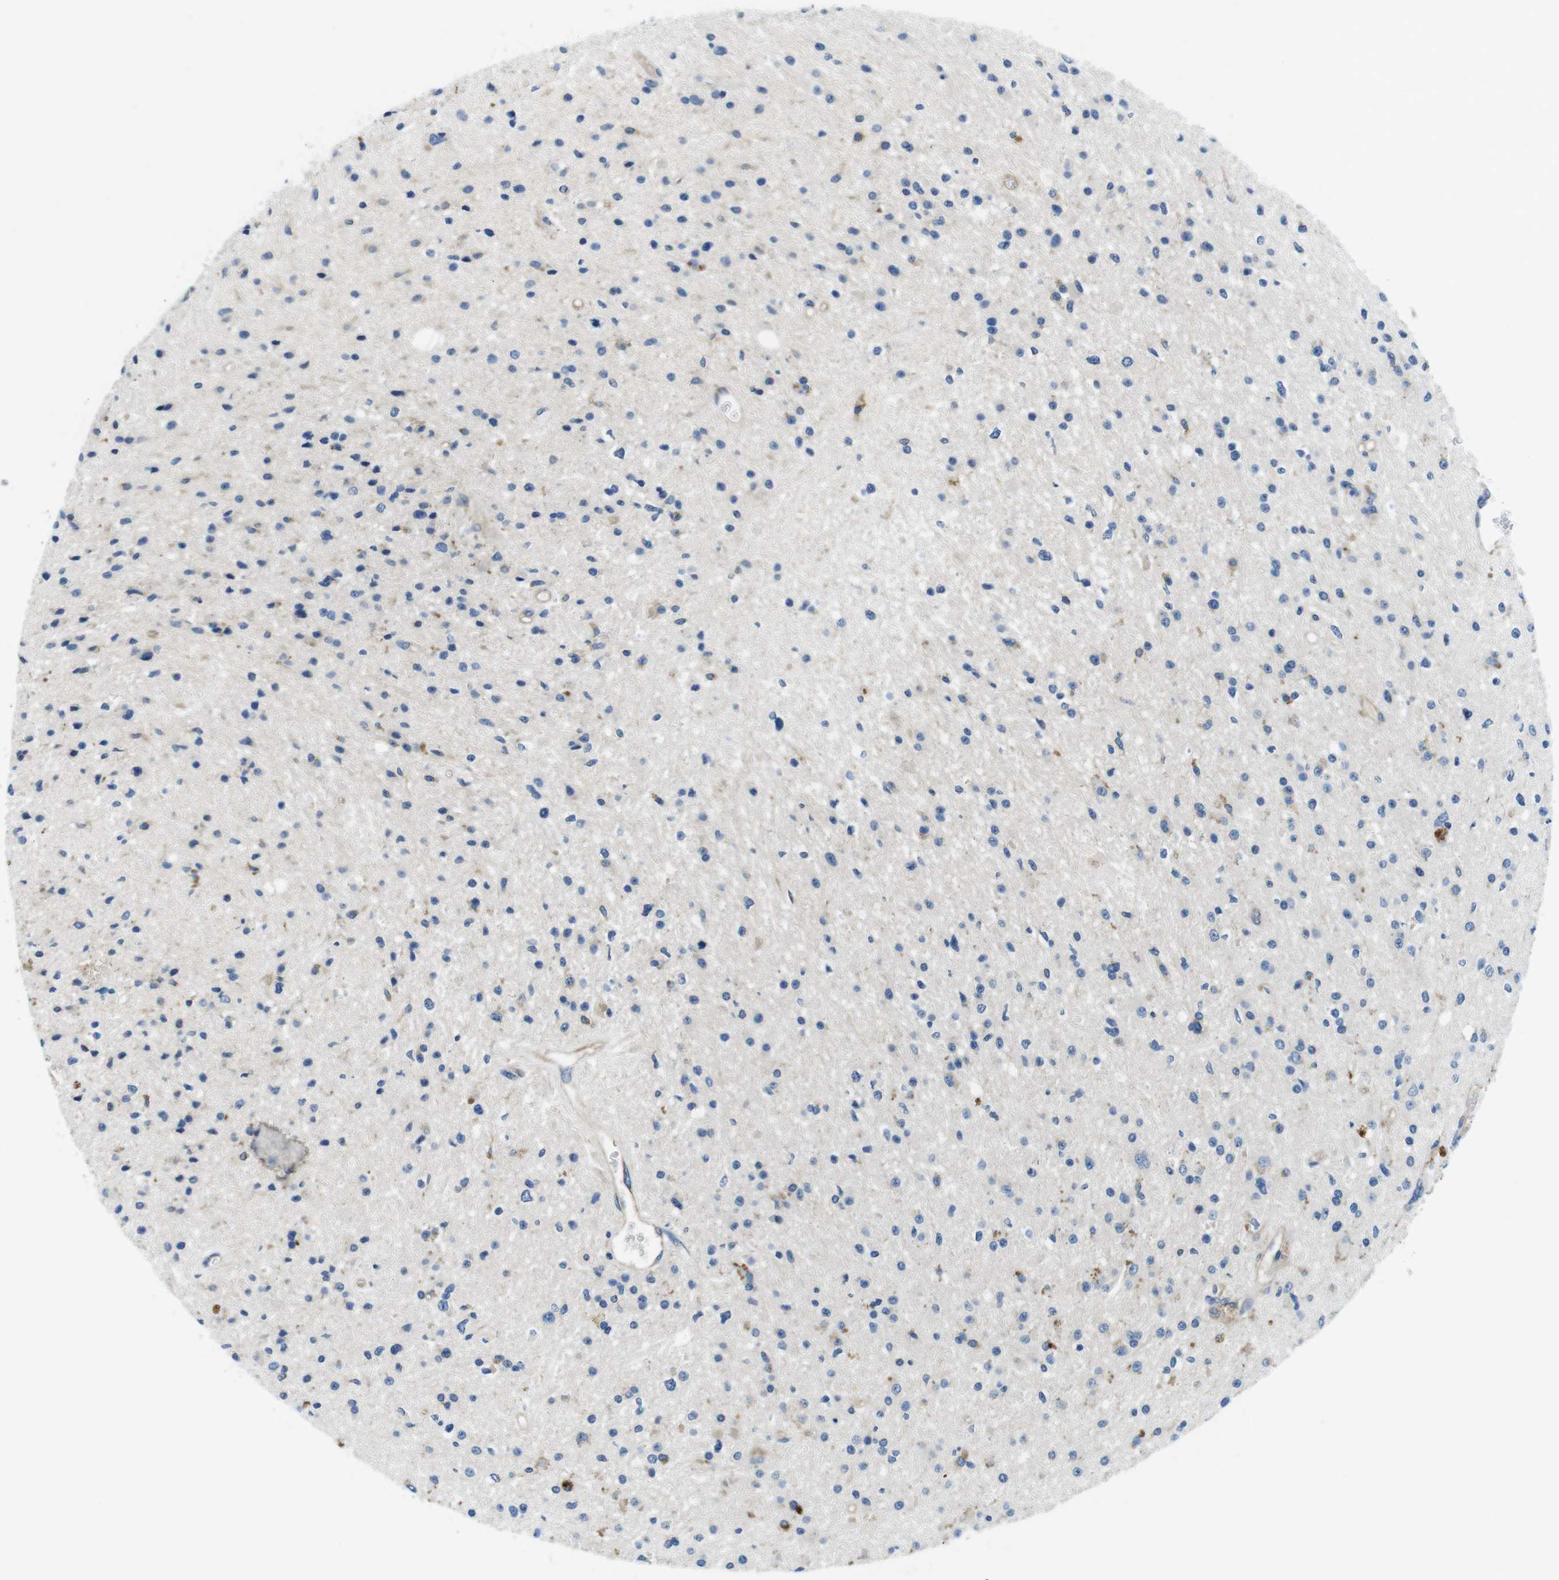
{"staining": {"intensity": "weak", "quantity": "<25%", "location": "cytoplasmic/membranous"}, "tissue": "glioma", "cell_type": "Tumor cells", "image_type": "cancer", "snomed": [{"axis": "morphology", "description": "Glioma, malignant, High grade"}, {"axis": "topography", "description": "Brain"}], "caption": "IHC photomicrograph of neoplastic tissue: glioma stained with DAB demonstrates no significant protein staining in tumor cells.", "gene": "DENND4C", "patient": {"sex": "male", "age": 33}}